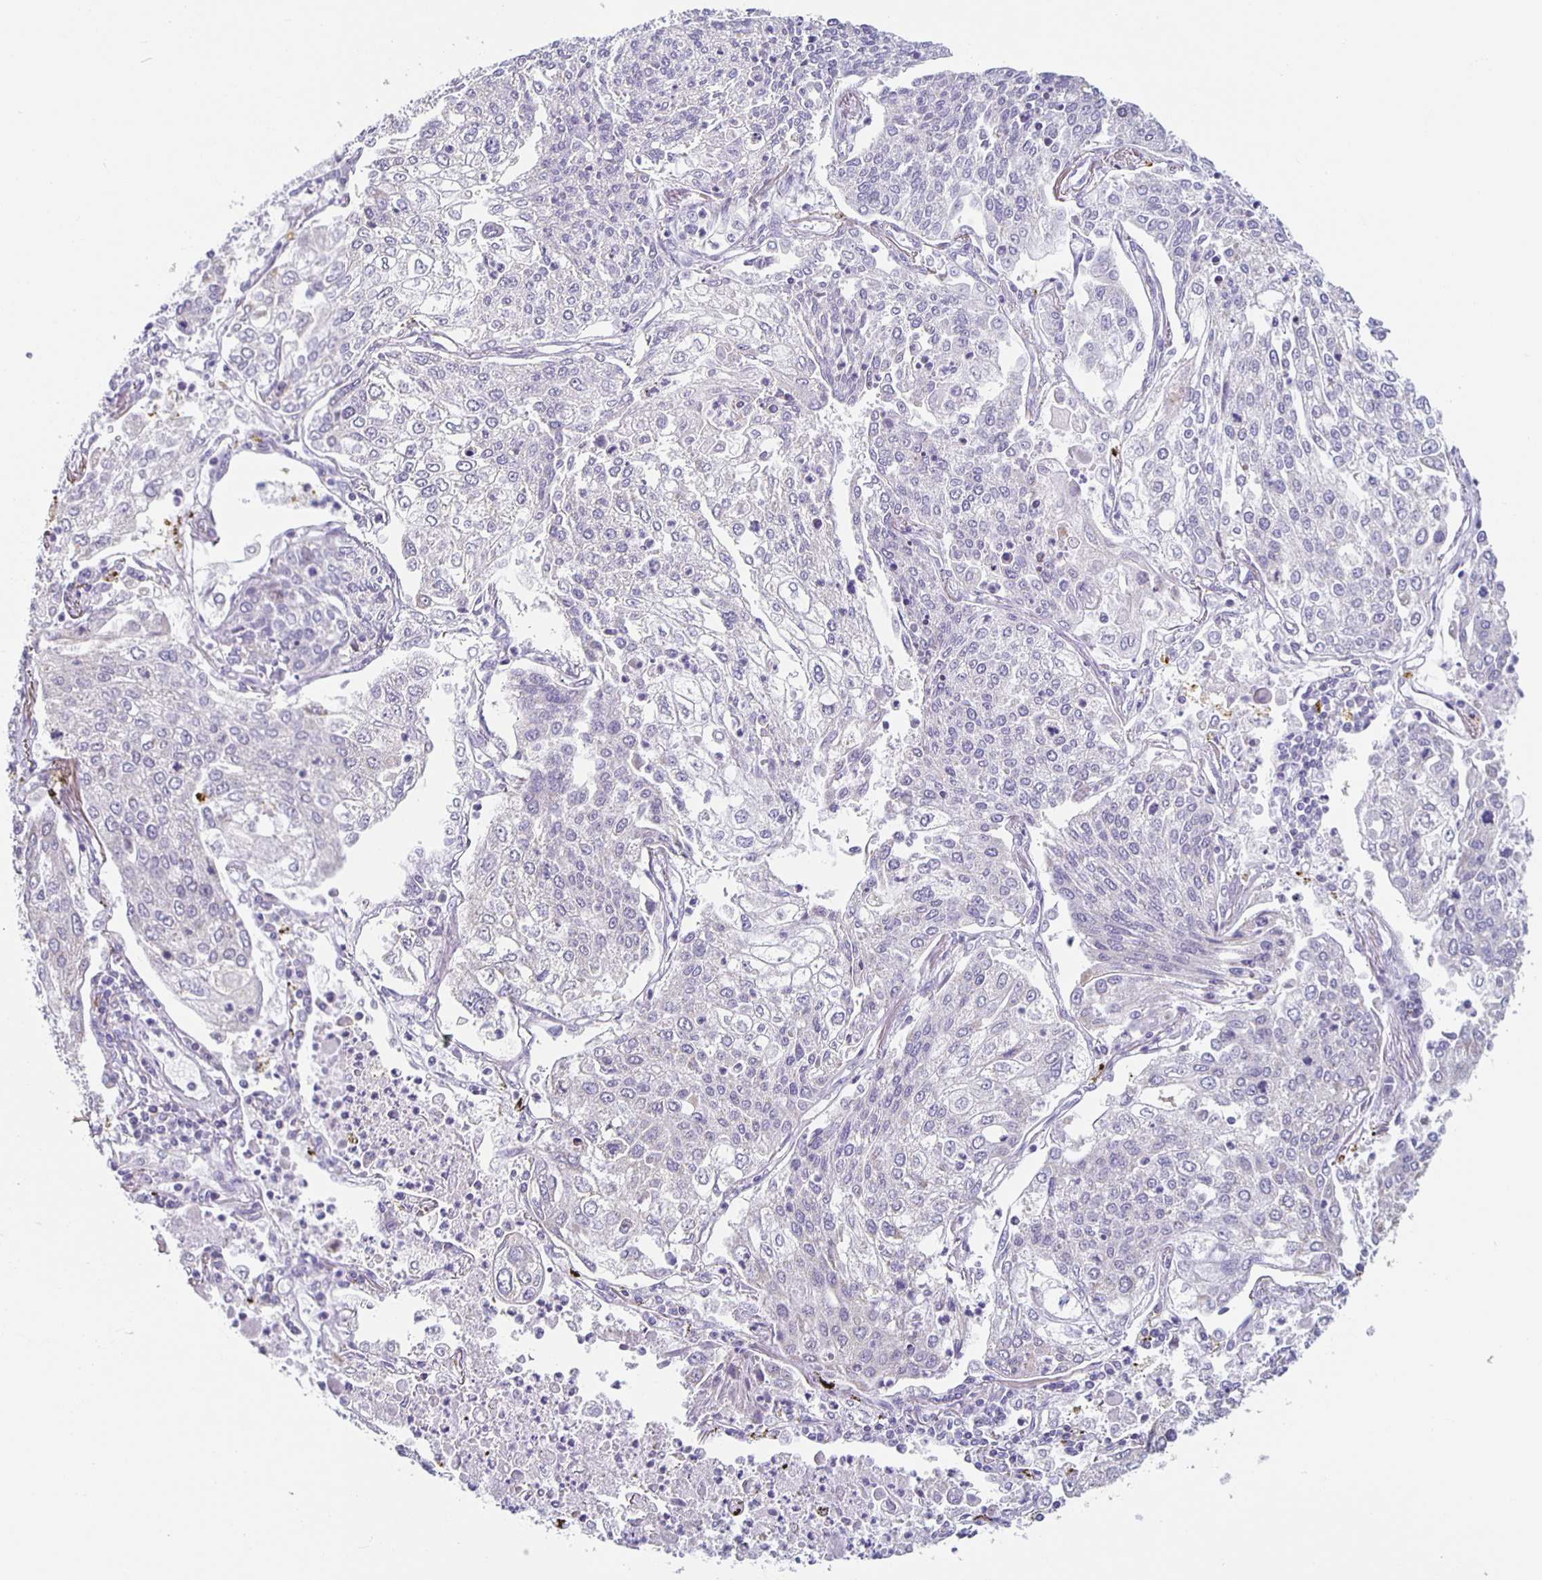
{"staining": {"intensity": "negative", "quantity": "none", "location": "none"}, "tissue": "lung cancer", "cell_type": "Tumor cells", "image_type": "cancer", "snomed": [{"axis": "morphology", "description": "Squamous cell carcinoma, NOS"}, {"axis": "topography", "description": "Lung"}], "caption": "There is no significant expression in tumor cells of lung cancer (squamous cell carcinoma). (Stains: DAB immunohistochemistry (IHC) with hematoxylin counter stain, Microscopy: brightfield microscopy at high magnification).", "gene": "TPPP", "patient": {"sex": "male", "age": 74}}